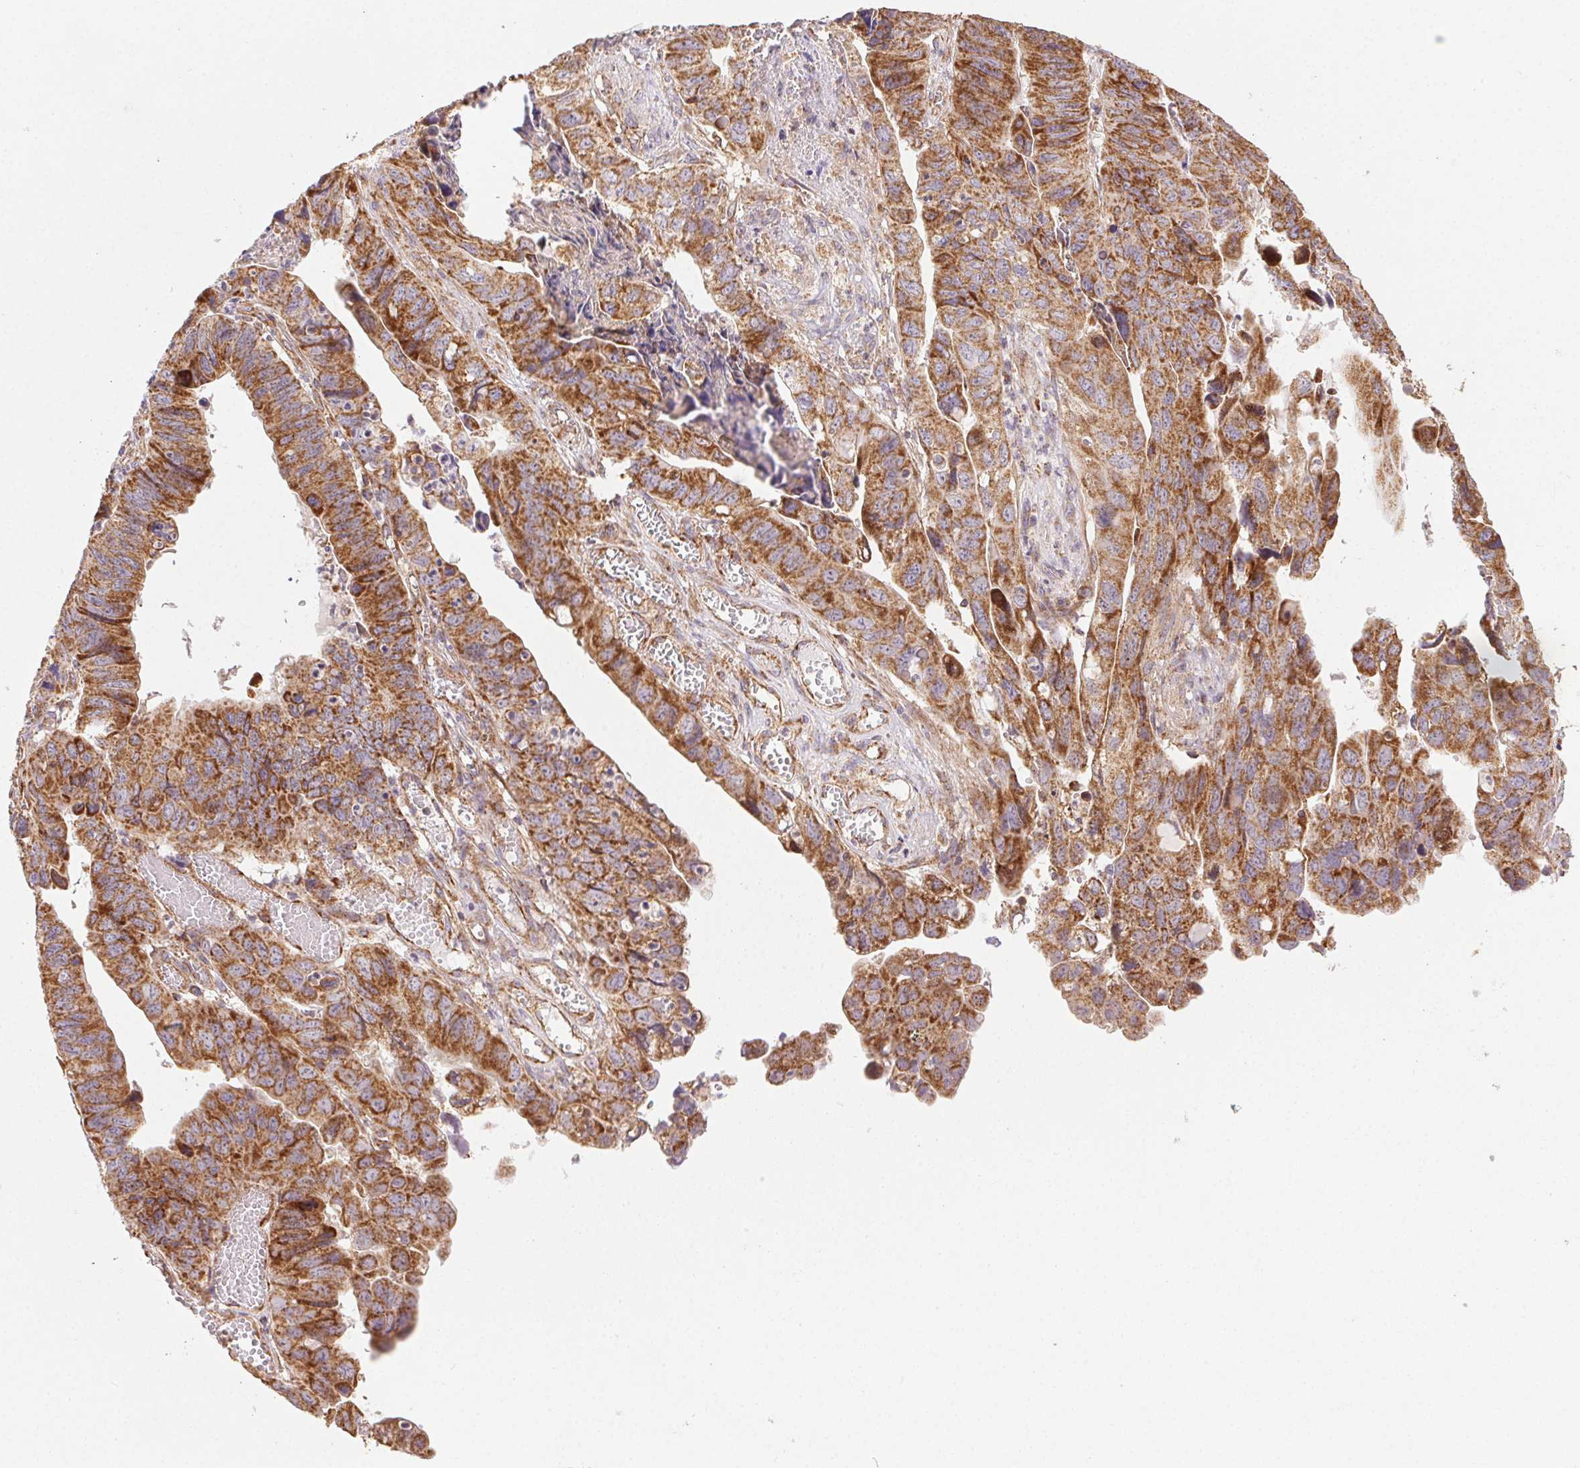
{"staining": {"intensity": "strong", "quantity": ">75%", "location": "cytoplasmic/membranous"}, "tissue": "stomach cancer", "cell_type": "Tumor cells", "image_type": "cancer", "snomed": [{"axis": "morphology", "description": "Adenocarcinoma, NOS"}, {"axis": "topography", "description": "Stomach, lower"}], "caption": "Strong cytoplasmic/membranous protein positivity is seen in approximately >75% of tumor cells in stomach cancer (adenocarcinoma).", "gene": "CLPB", "patient": {"sex": "male", "age": 77}}